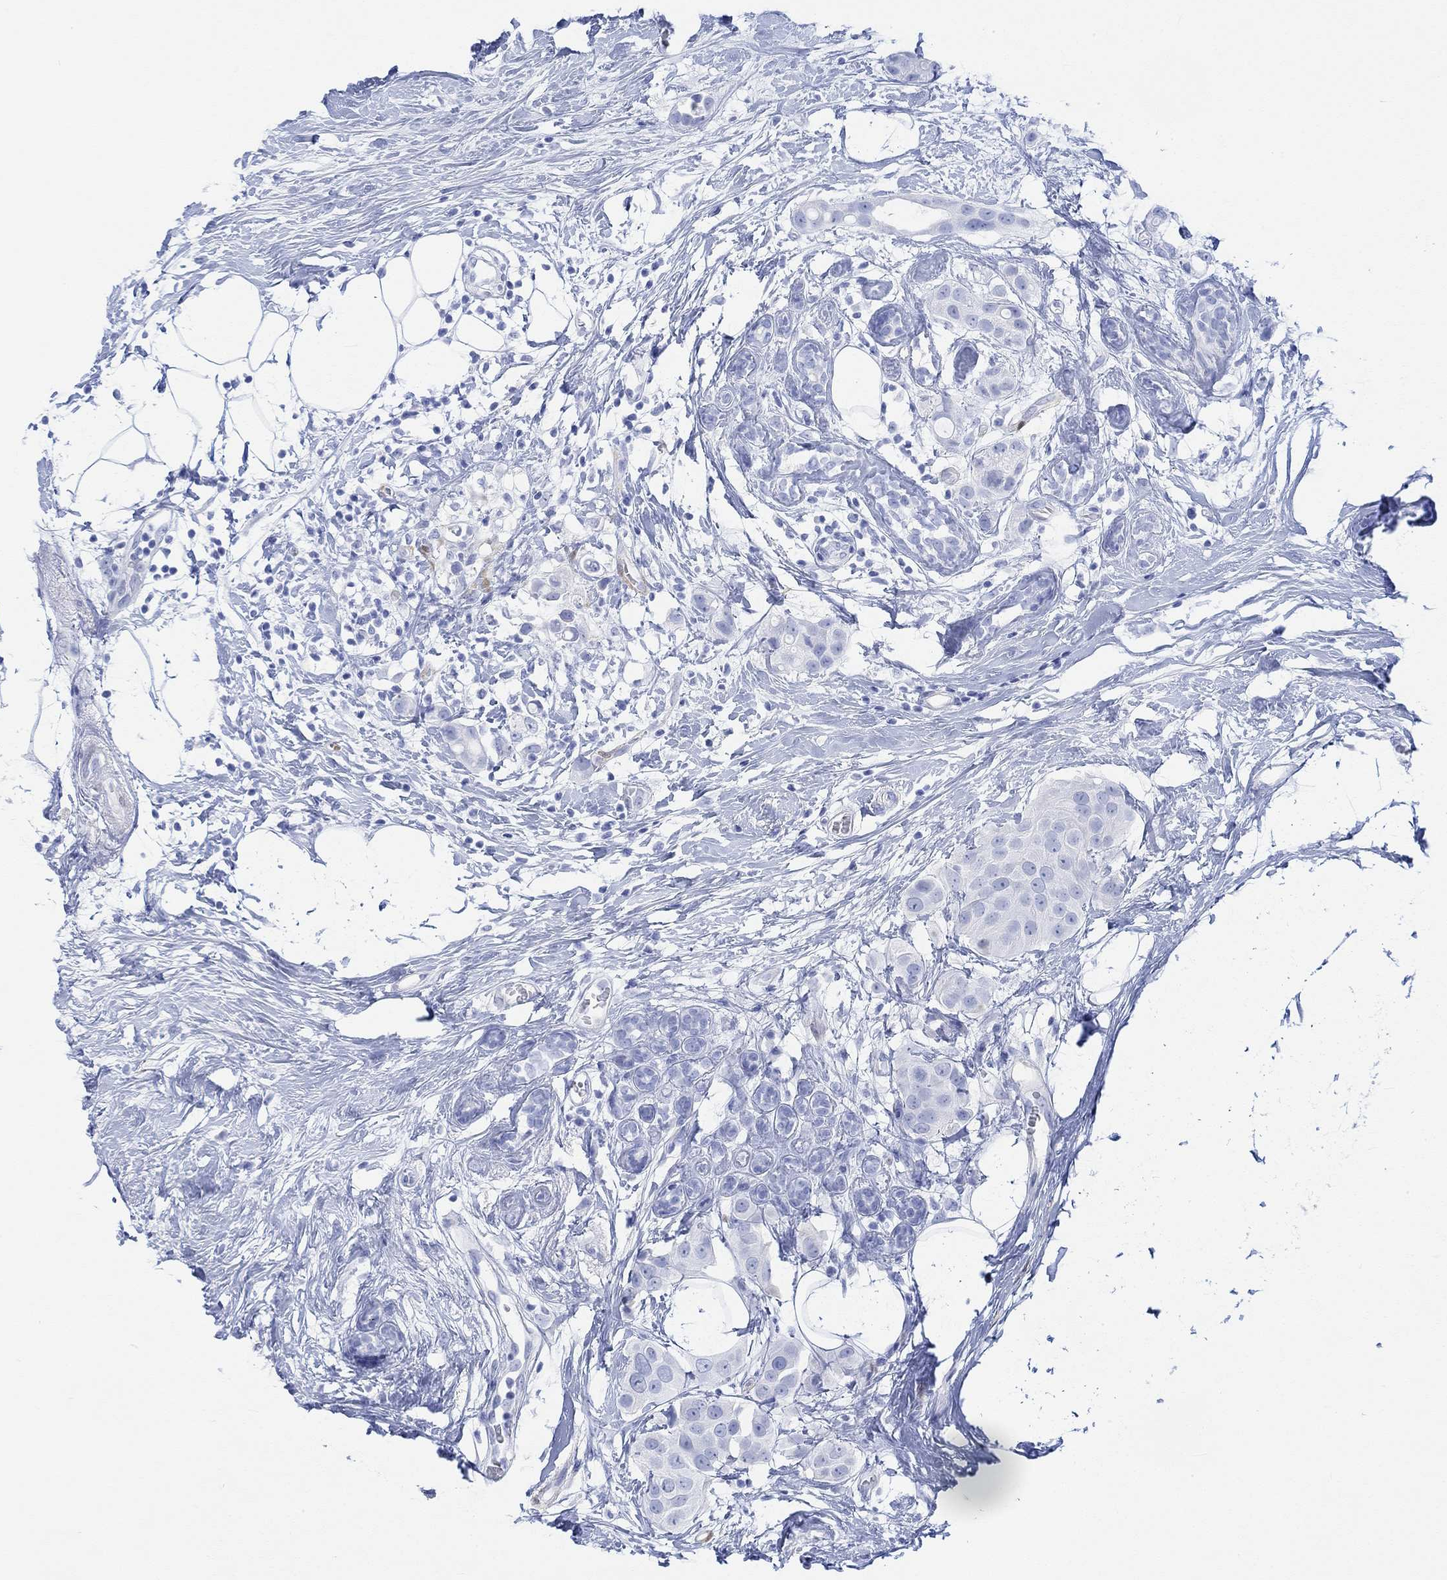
{"staining": {"intensity": "negative", "quantity": "none", "location": "none"}, "tissue": "breast cancer", "cell_type": "Tumor cells", "image_type": "cancer", "snomed": [{"axis": "morphology", "description": "Duct carcinoma"}, {"axis": "topography", "description": "Breast"}], "caption": "Image shows no protein expression in tumor cells of breast cancer (intraductal carcinoma) tissue.", "gene": "TPPP3", "patient": {"sex": "female", "age": 45}}